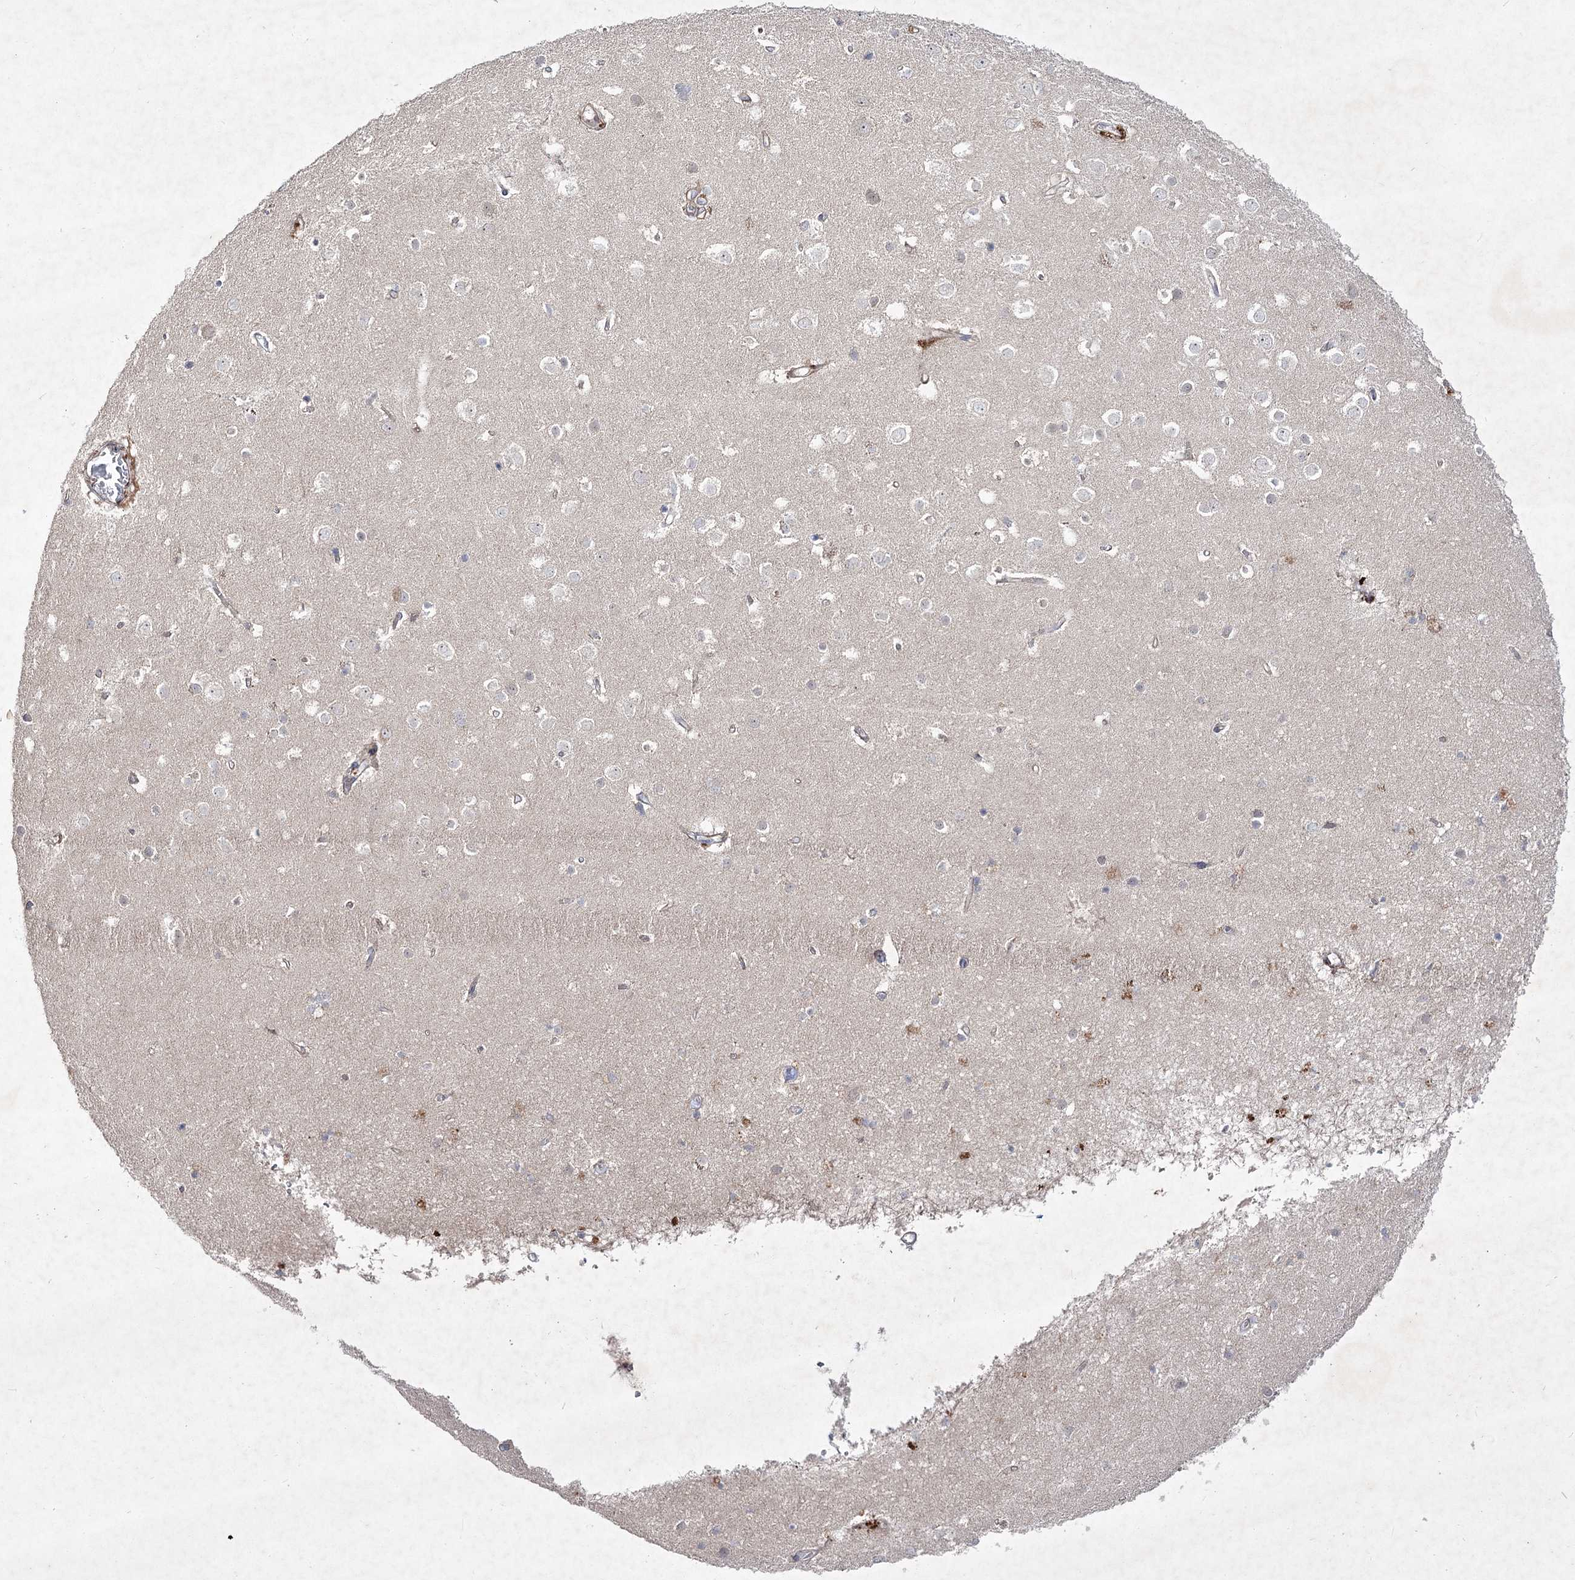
{"staining": {"intensity": "negative", "quantity": "none", "location": "none"}, "tissue": "cerebral cortex", "cell_type": "Endothelial cells", "image_type": "normal", "snomed": [{"axis": "morphology", "description": "Normal tissue, NOS"}, {"axis": "topography", "description": "Cerebral cortex"}], "caption": "An image of human cerebral cortex is negative for staining in endothelial cells. The staining was performed using DAB (3,3'-diaminobenzidine) to visualize the protein expression in brown, while the nuclei were stained in blue with hematoxylin (Magnification: 20x).", "gene": "CIB2", "patient": {"sex": "male", "age": 54}}